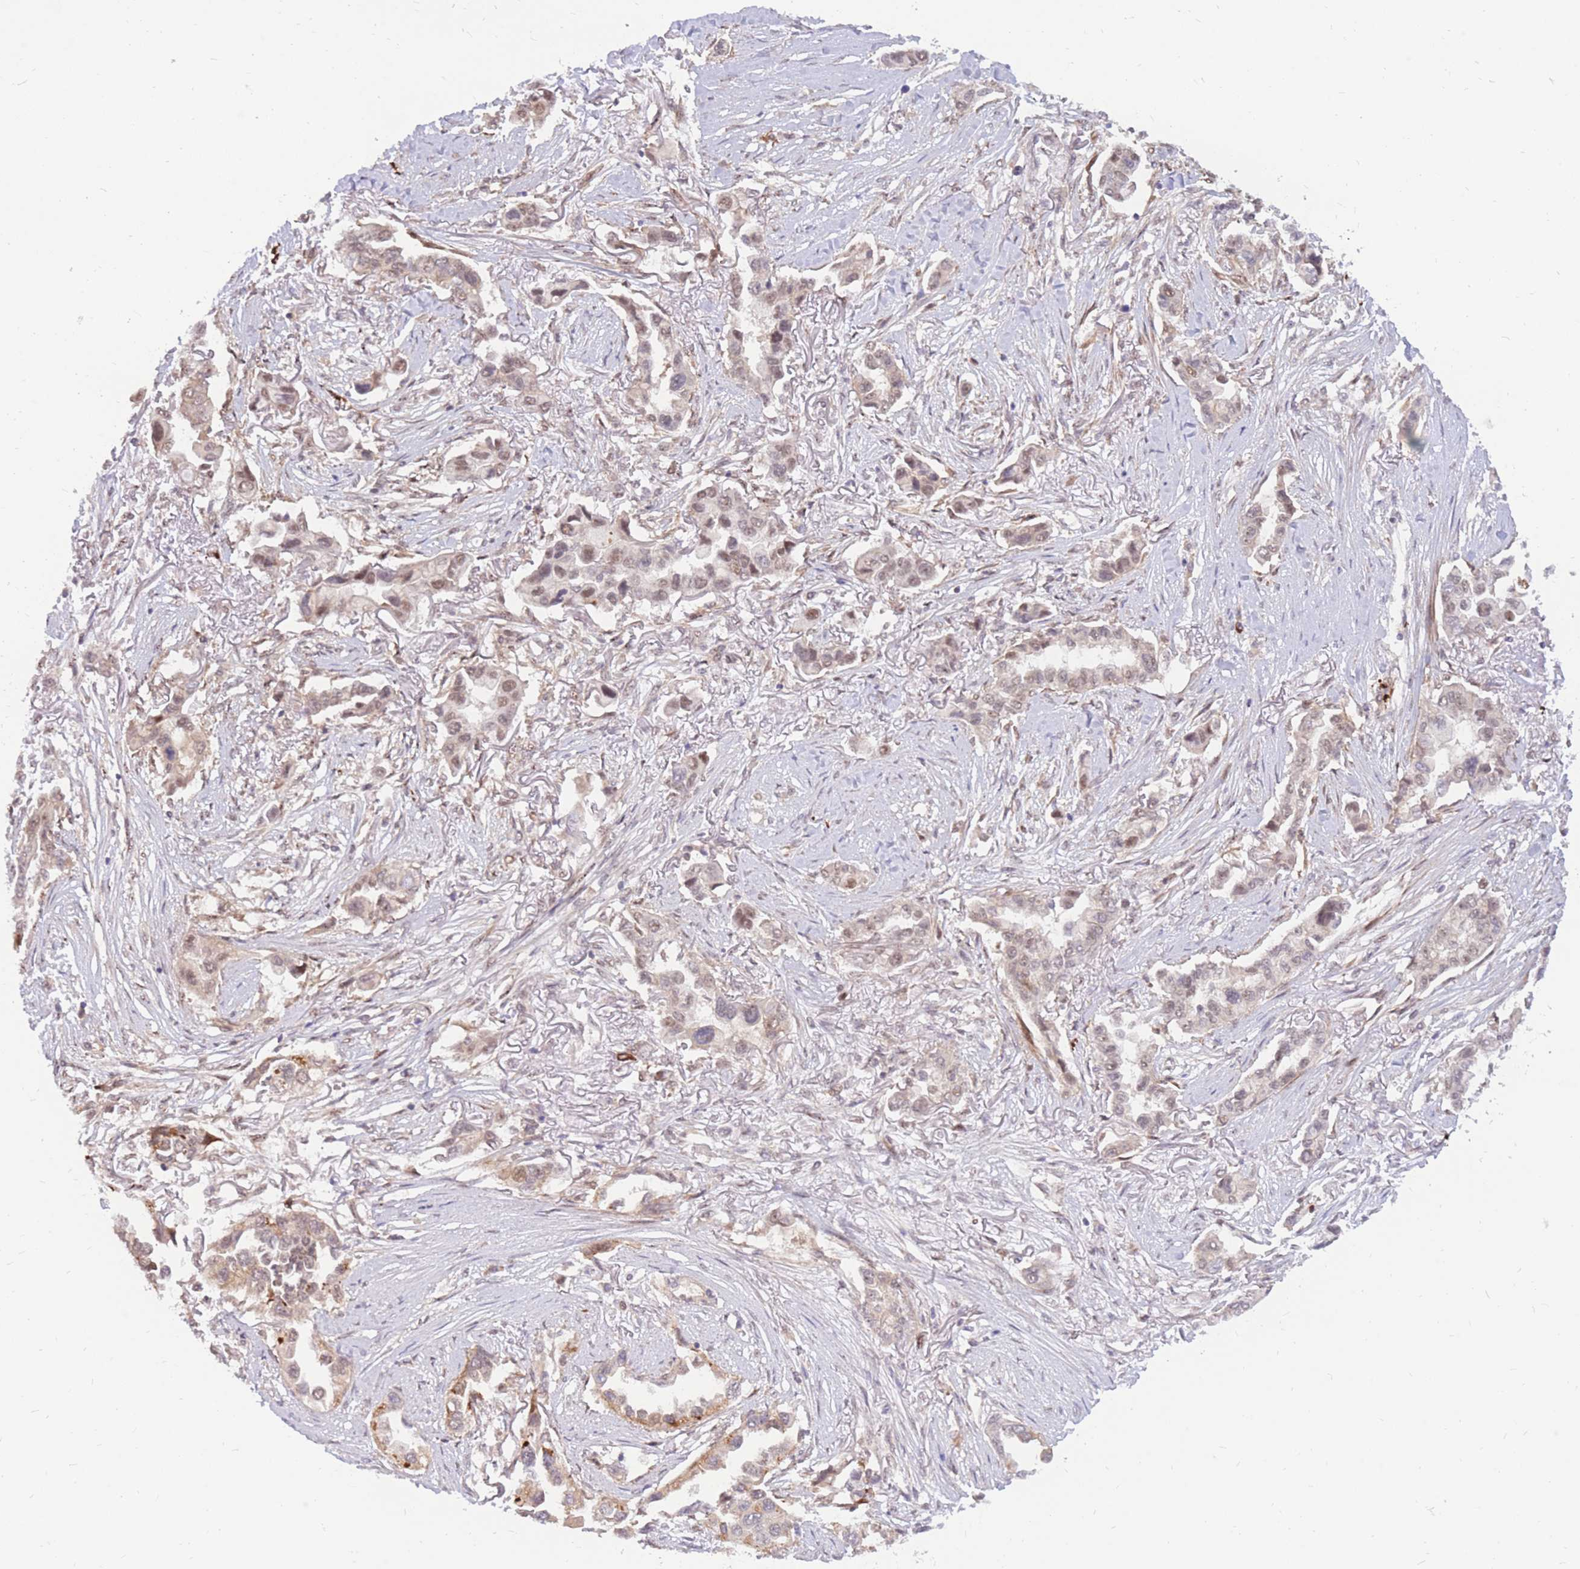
{"staining": {"intensity": "weak", "quantity": "25%-75%", "location": "nuclear"}, "tissue": "lung cancer", "cell_type": "Tumor cells", "image_type": "cancer", "snomed": [{"axis": "morphology", "description": "Adenocarcinoma, NOS"}, {"axis": "topography", "description": "Lung"}], "caption": "Human lung cancer stained for a protein (brown) displays weak nuclear positive positivity in about 25%-75% of tumor cells.", "gene": "ERICH6B", "patient": {"sex": "female", "age": 76}}